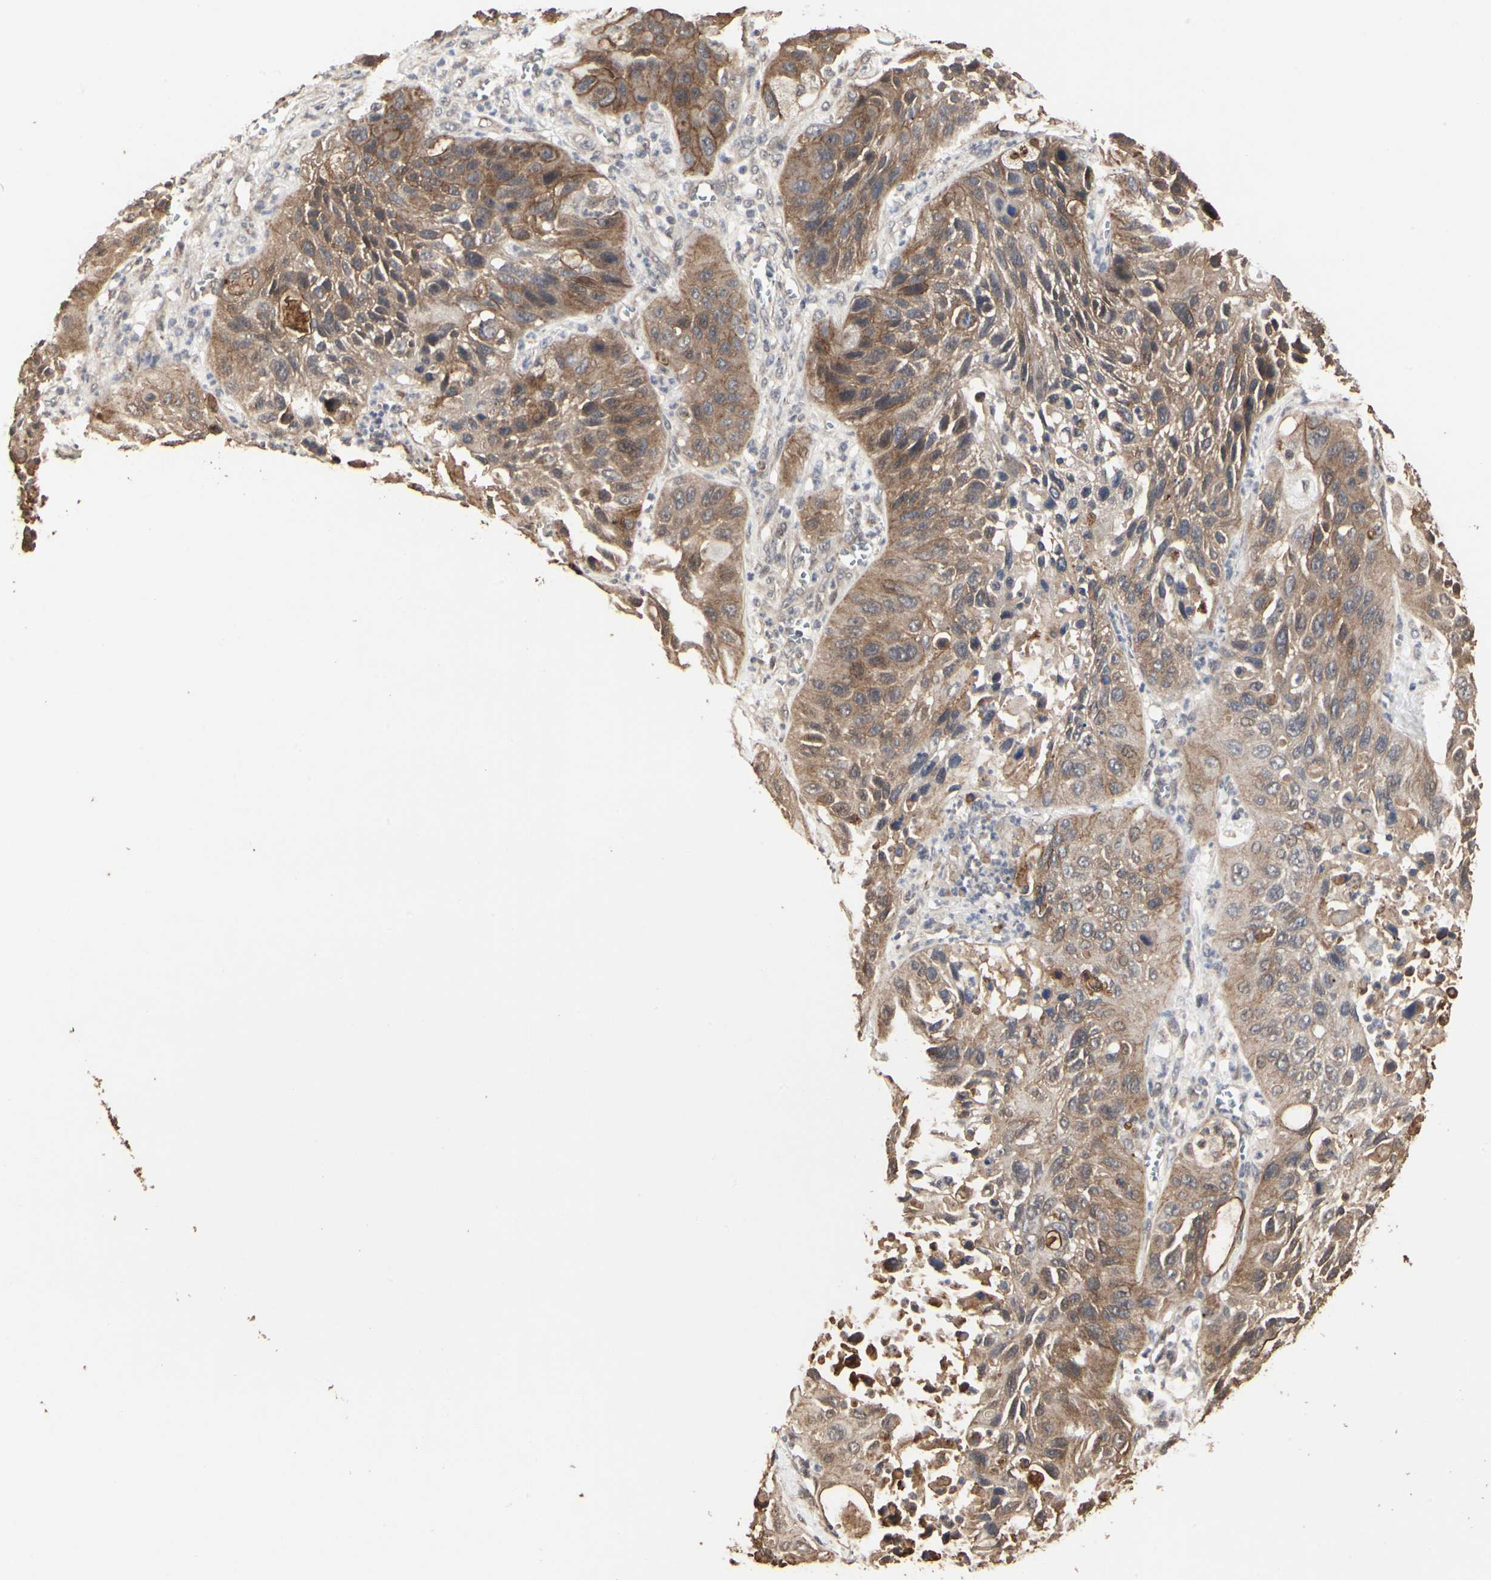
{"staining": {"intensity": "moderate", "quantity": ">75%", "location": "cytoplasmic/membranous"}, "tissue": "lung cancer", "cell_type": "Tumor cells", "image_type": "cancer", "snomed": [{"axis": "morphology", "description": "Squamous cell carcinoma, NOS"}, {"axis": "topography", "description": "Lung"}], "caption": "Tumor cells exhibit medium levels of moderate cytoplasmic/membranous positivity in approximately >75% of cells in human lung cancer (squamous cell carcinoma).", "gene": "TAOK1", "patient": {"sex": "female", "age": 76}}